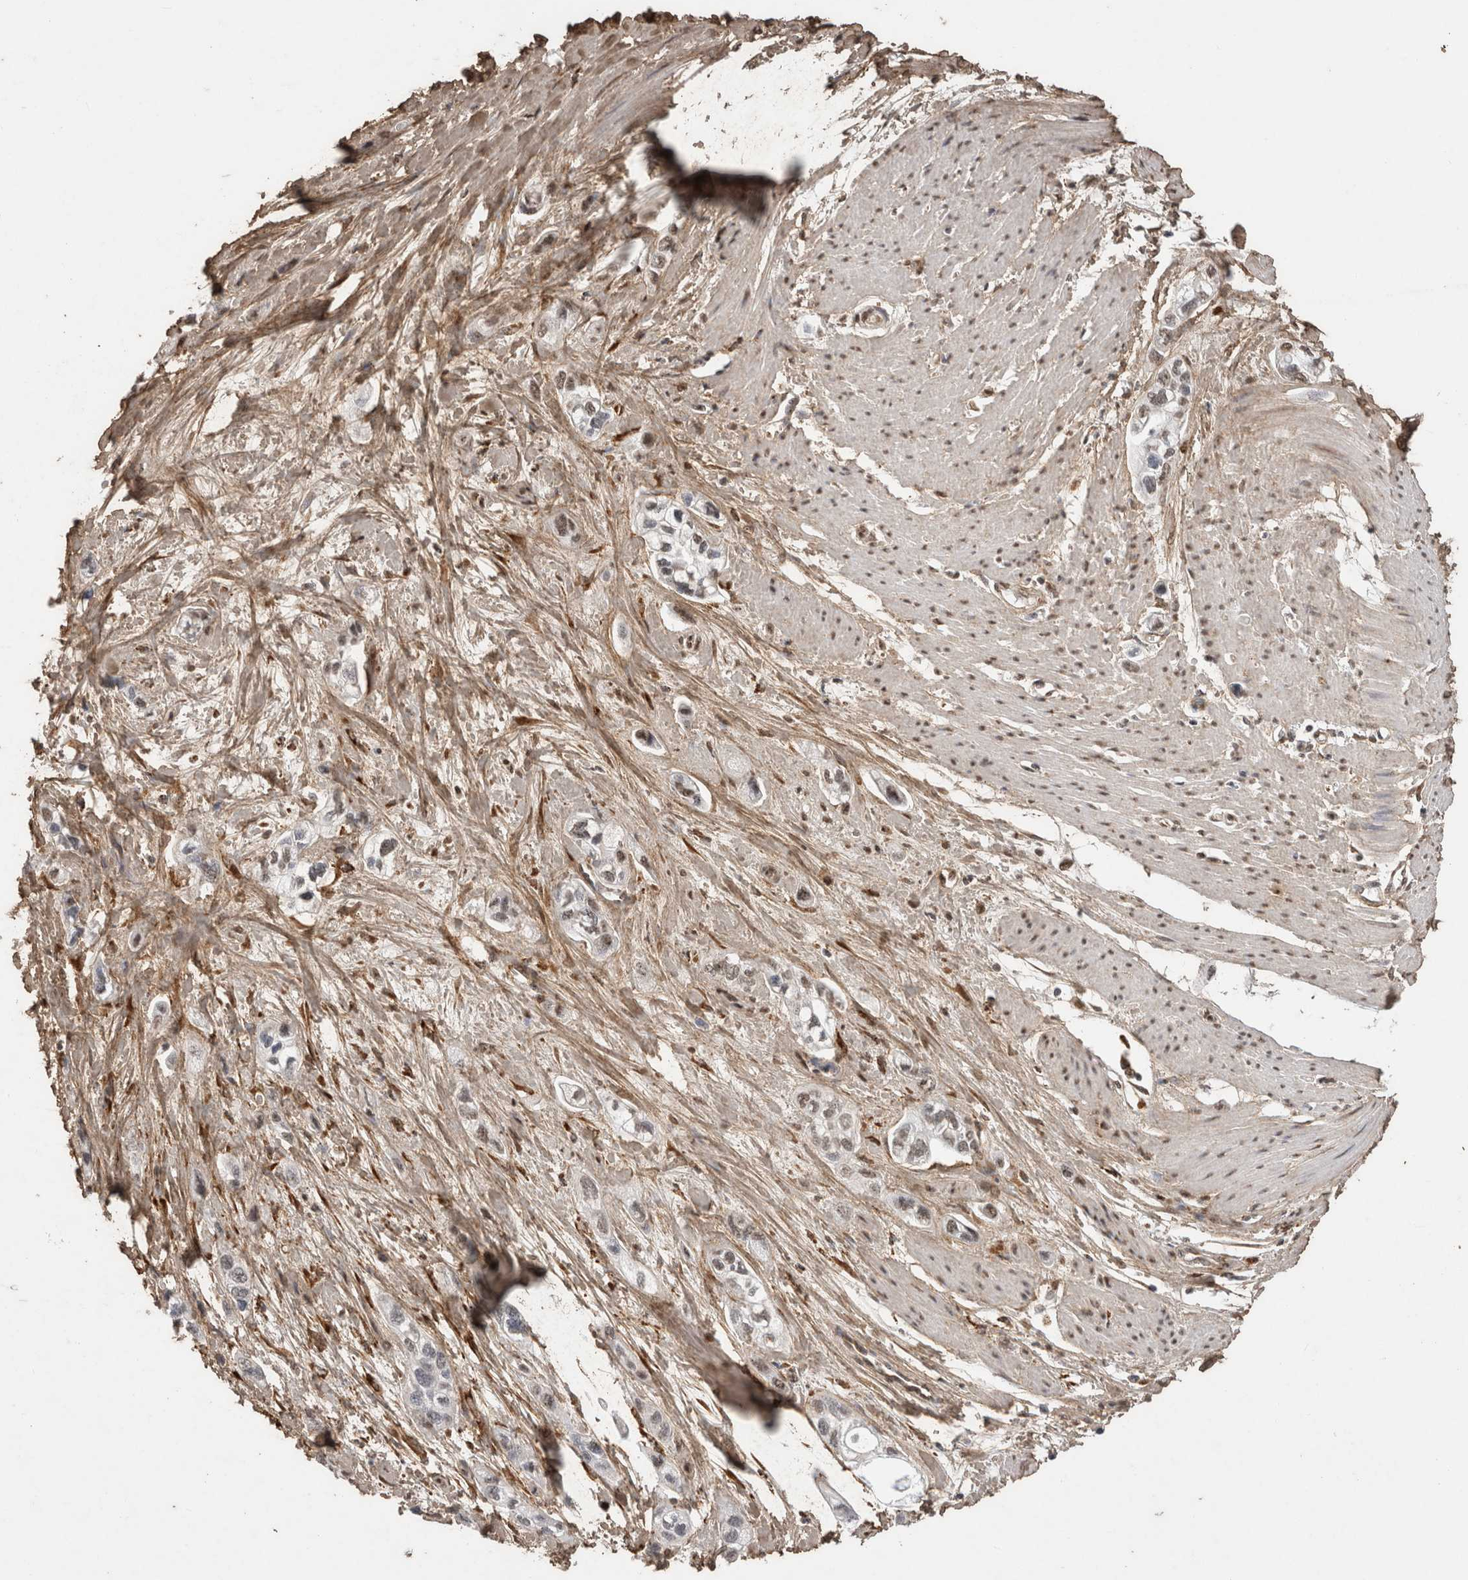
{"staining": {"intensity": "weak", "quantity": "25%-75%", "location": "nuclear"}, "tissue": "pancreatic cancer", "cell_type": "Tumor cells", "image_type": "cancer", "snomed": [{"axis": "morphology", "description": "Adenocarcinoma, NOS"}, {"axis": "topography", "description": "Pancreas"}], "caption": "Pancreatic cancer was stained to show a protein in brown. There is low levels of weak nuclear staining in about 25%-75% of tumor cells.", "gene": "C1QTNF5", "patient": {"sex": "male", "age": 74}}